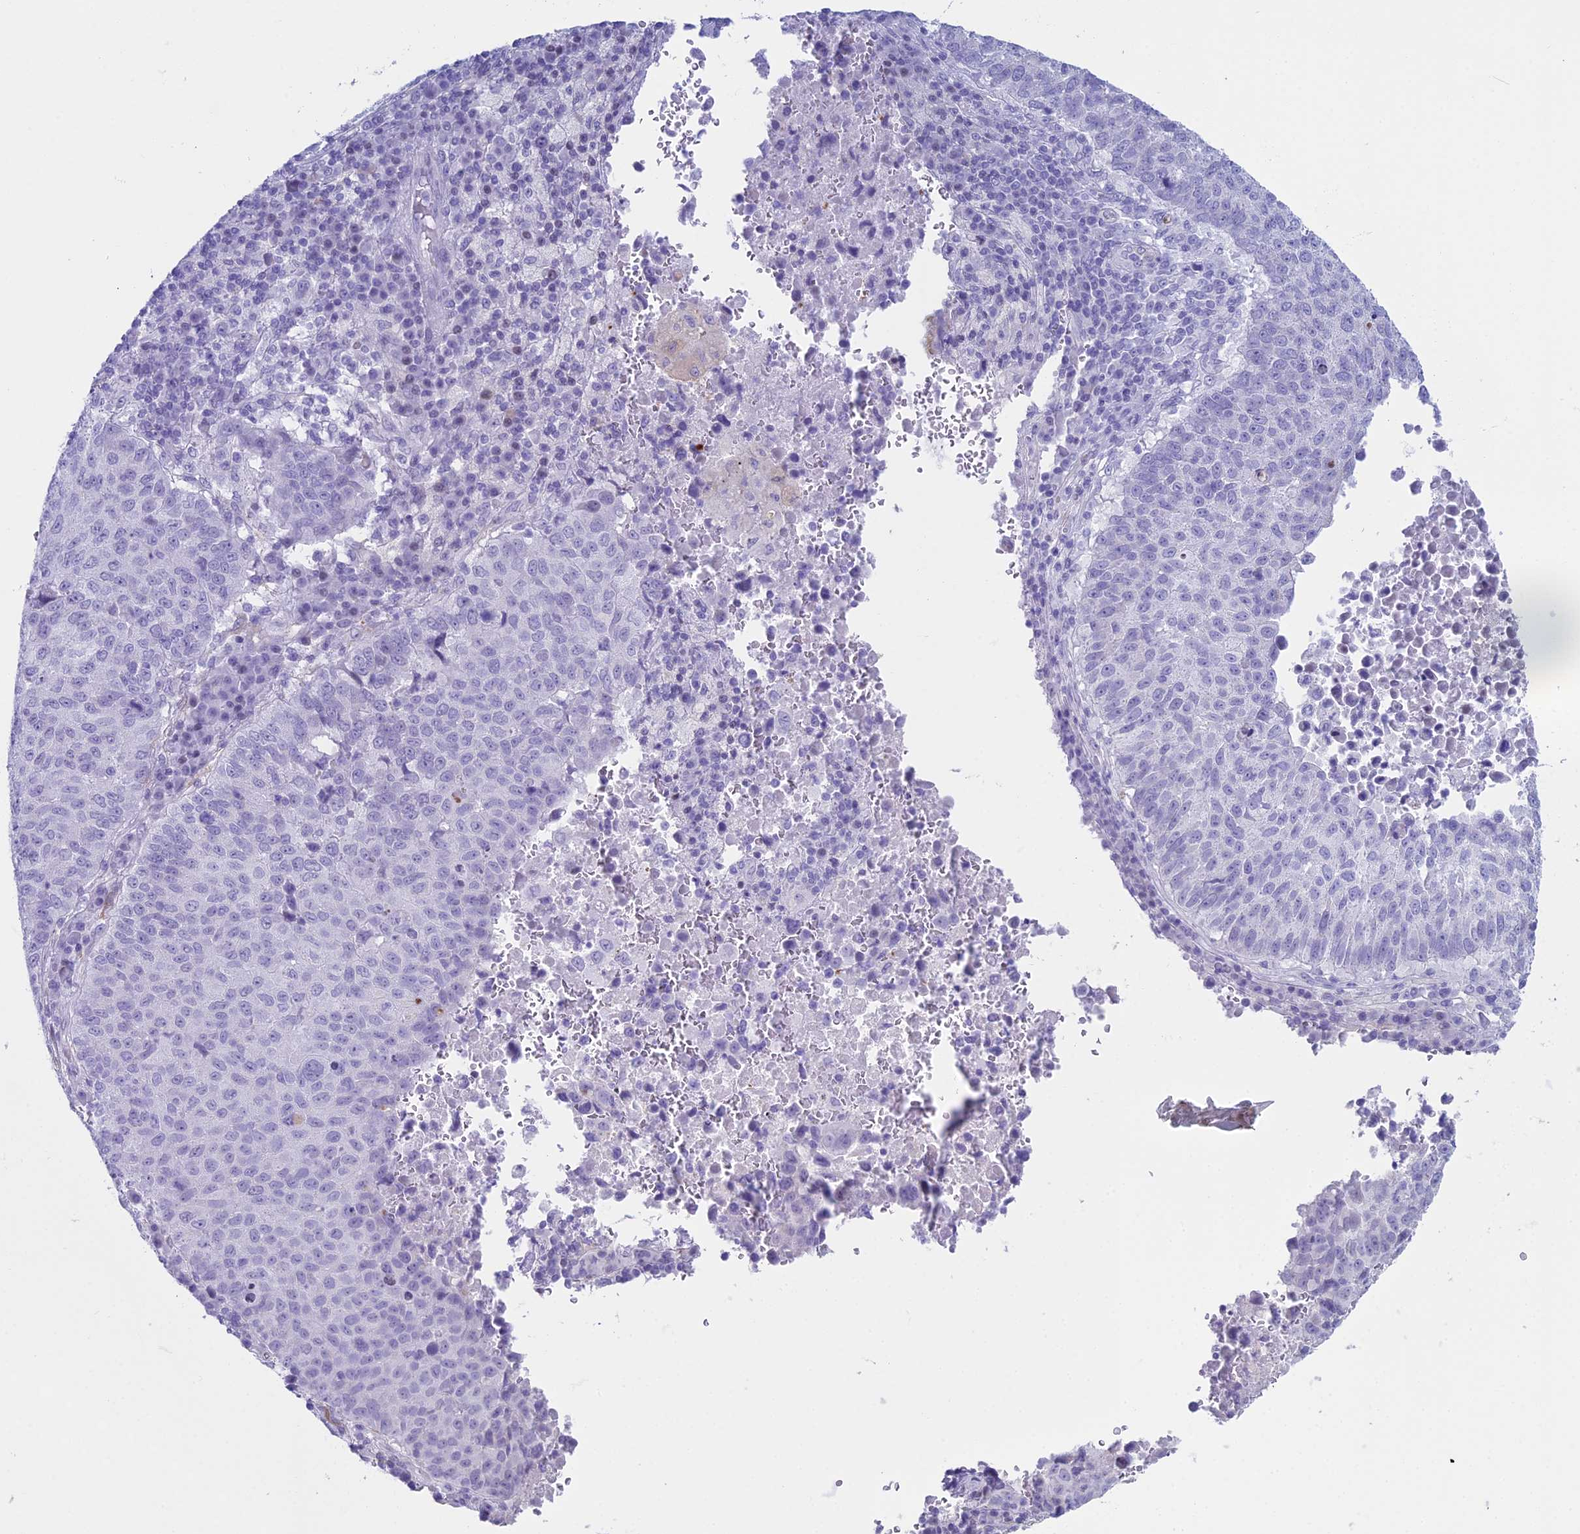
{"staining": {"intensity": "negative", "quantity": "none", "location": "none"}, "tissue": "lung cancer", "cell_type": "Tumor cells", "image_type": "cancer", "snomed": [{"axis": "morphology", "description": "Squamous cell carcinoma, NOS"}, {"axis": "topography", "description": "Lung"}], "caption": "Image shows no protein positivity in tumor cells of lung squamous cell carcinoma tissue. (Brightfield microscopy of DAB (3,3'-diaminobenzidine) immunohistochemistry at high magnification).", "gene": "CC2D2A", "patient": {"sex": "male", "age": 73}}